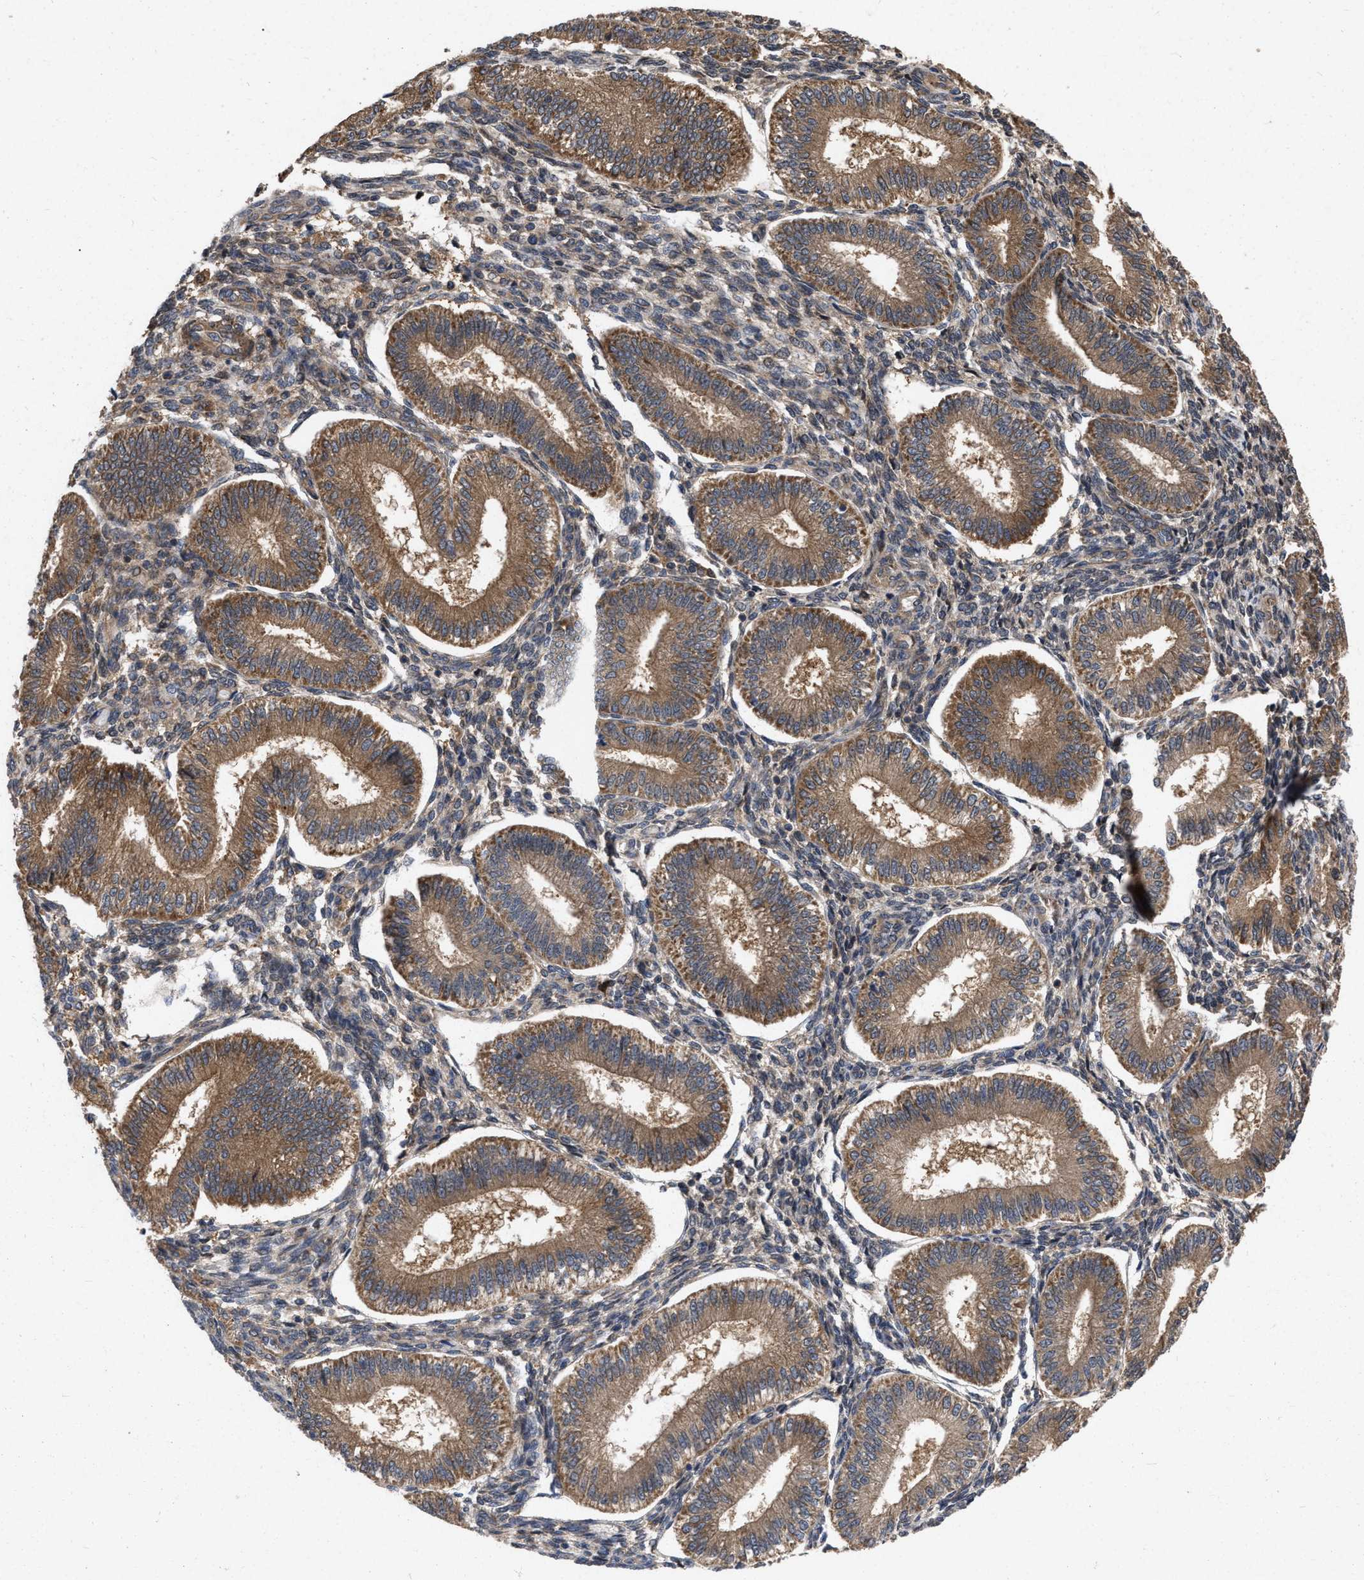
{"staining": {"intensity": "weak", "quantity": ">75%", "location": "cytoplasmic/membranous"}, "tissue": "endometrium", "cell_type": "Cells in endometrial stroma", "image_type": "normal", "snomed": [{"axis": "morphology", "description": "Normal tissue, NOS"}, {"axis": "topography", "description": "Endometrium"}], "caption": "Brown immunohistochemical staining in normal human endometrium exhibits weak cytoplasmic/membranous positivity in about >75% of cells in endometrial stroma. (DAB IHC with brightfield microscopy, high magnification).", "gene": "CDKN2C", "patient": {"sex": "female", "age": 39}}